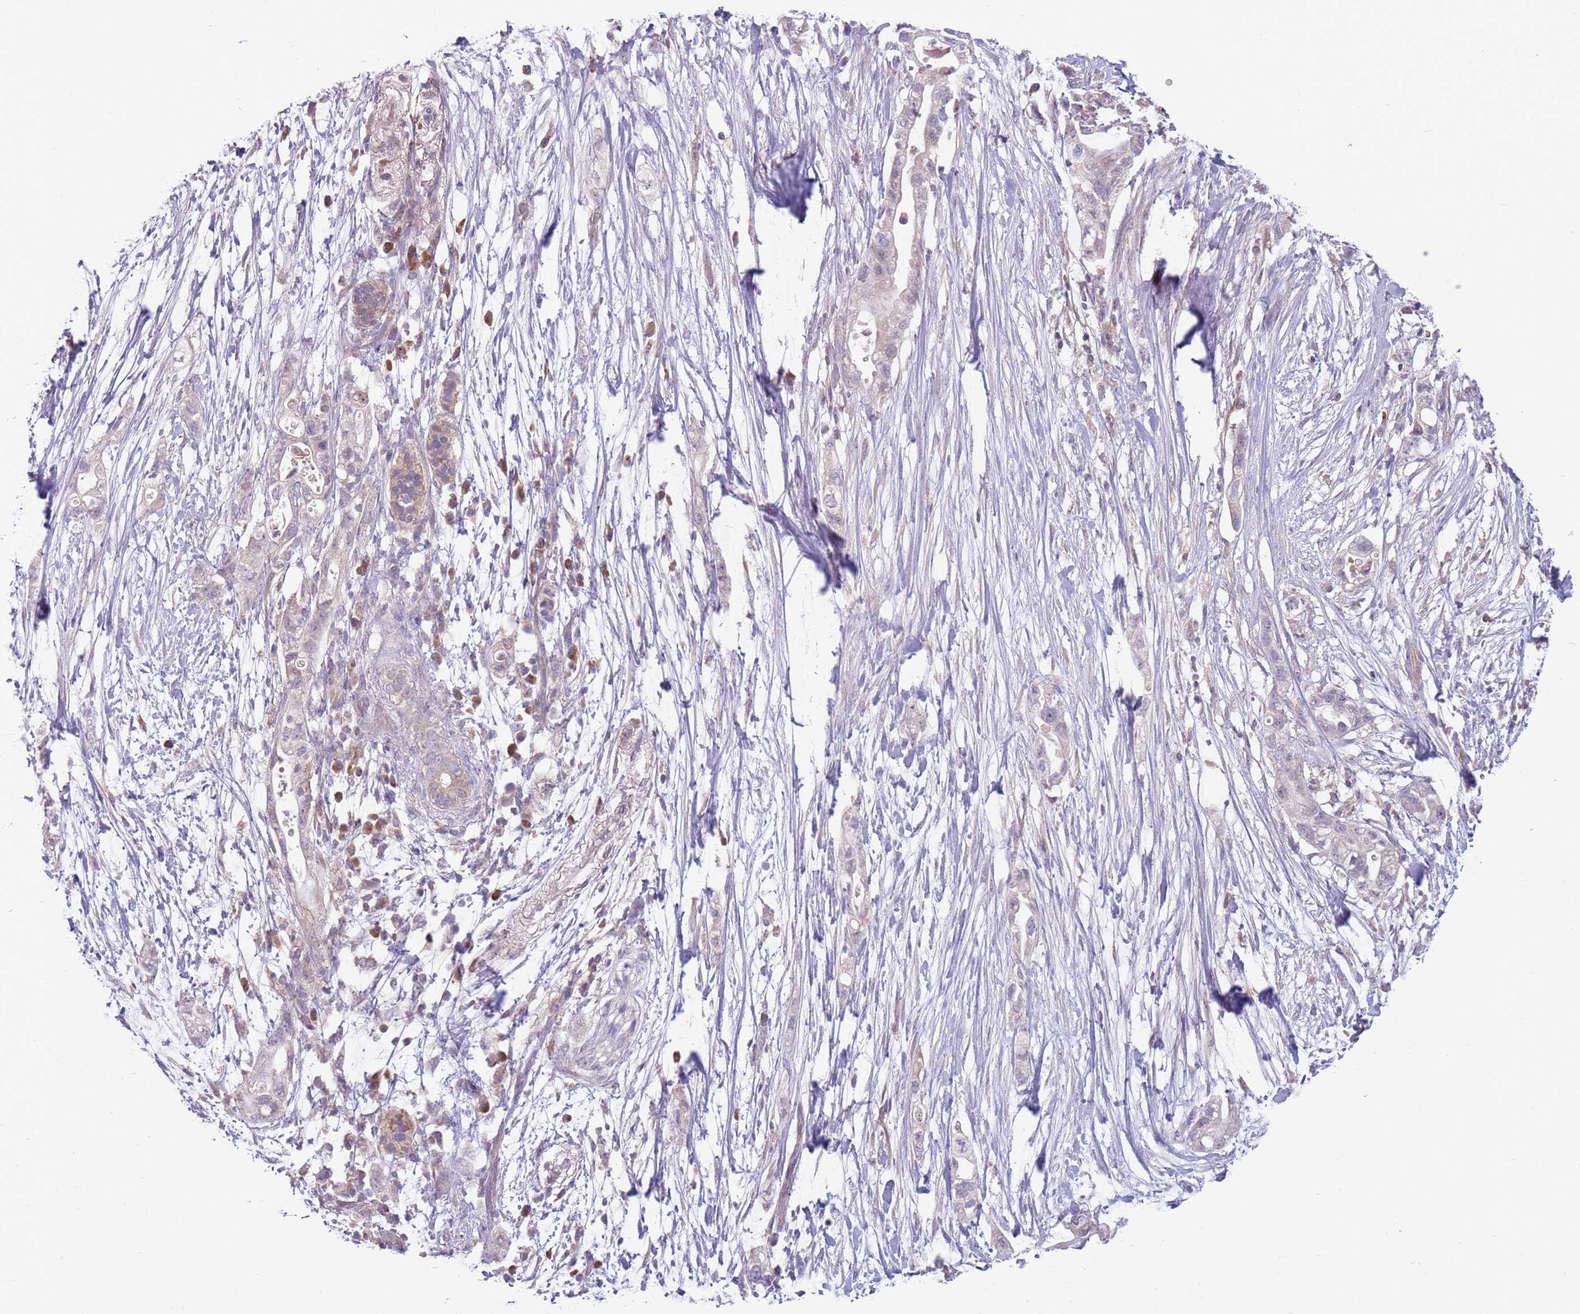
{"staining": {"intensity": "negative", "quantity": "none", "location": "none"}, "tissue": "pancreatic cancer", "cell_type": "Tumor cells", "image_type": "cancer", "snomed": [{"axis": "morphology", "description": "Adenocarcinoma, NOS"}, {"axis": "topography", "description": "Pancreas"}], "caption": "Immunohistochemical staining of human pancreatic cancer shows no significant expression in tumor cells.", "gene": "SKOR2", "patient": {"sex": "female", "age": 72}}